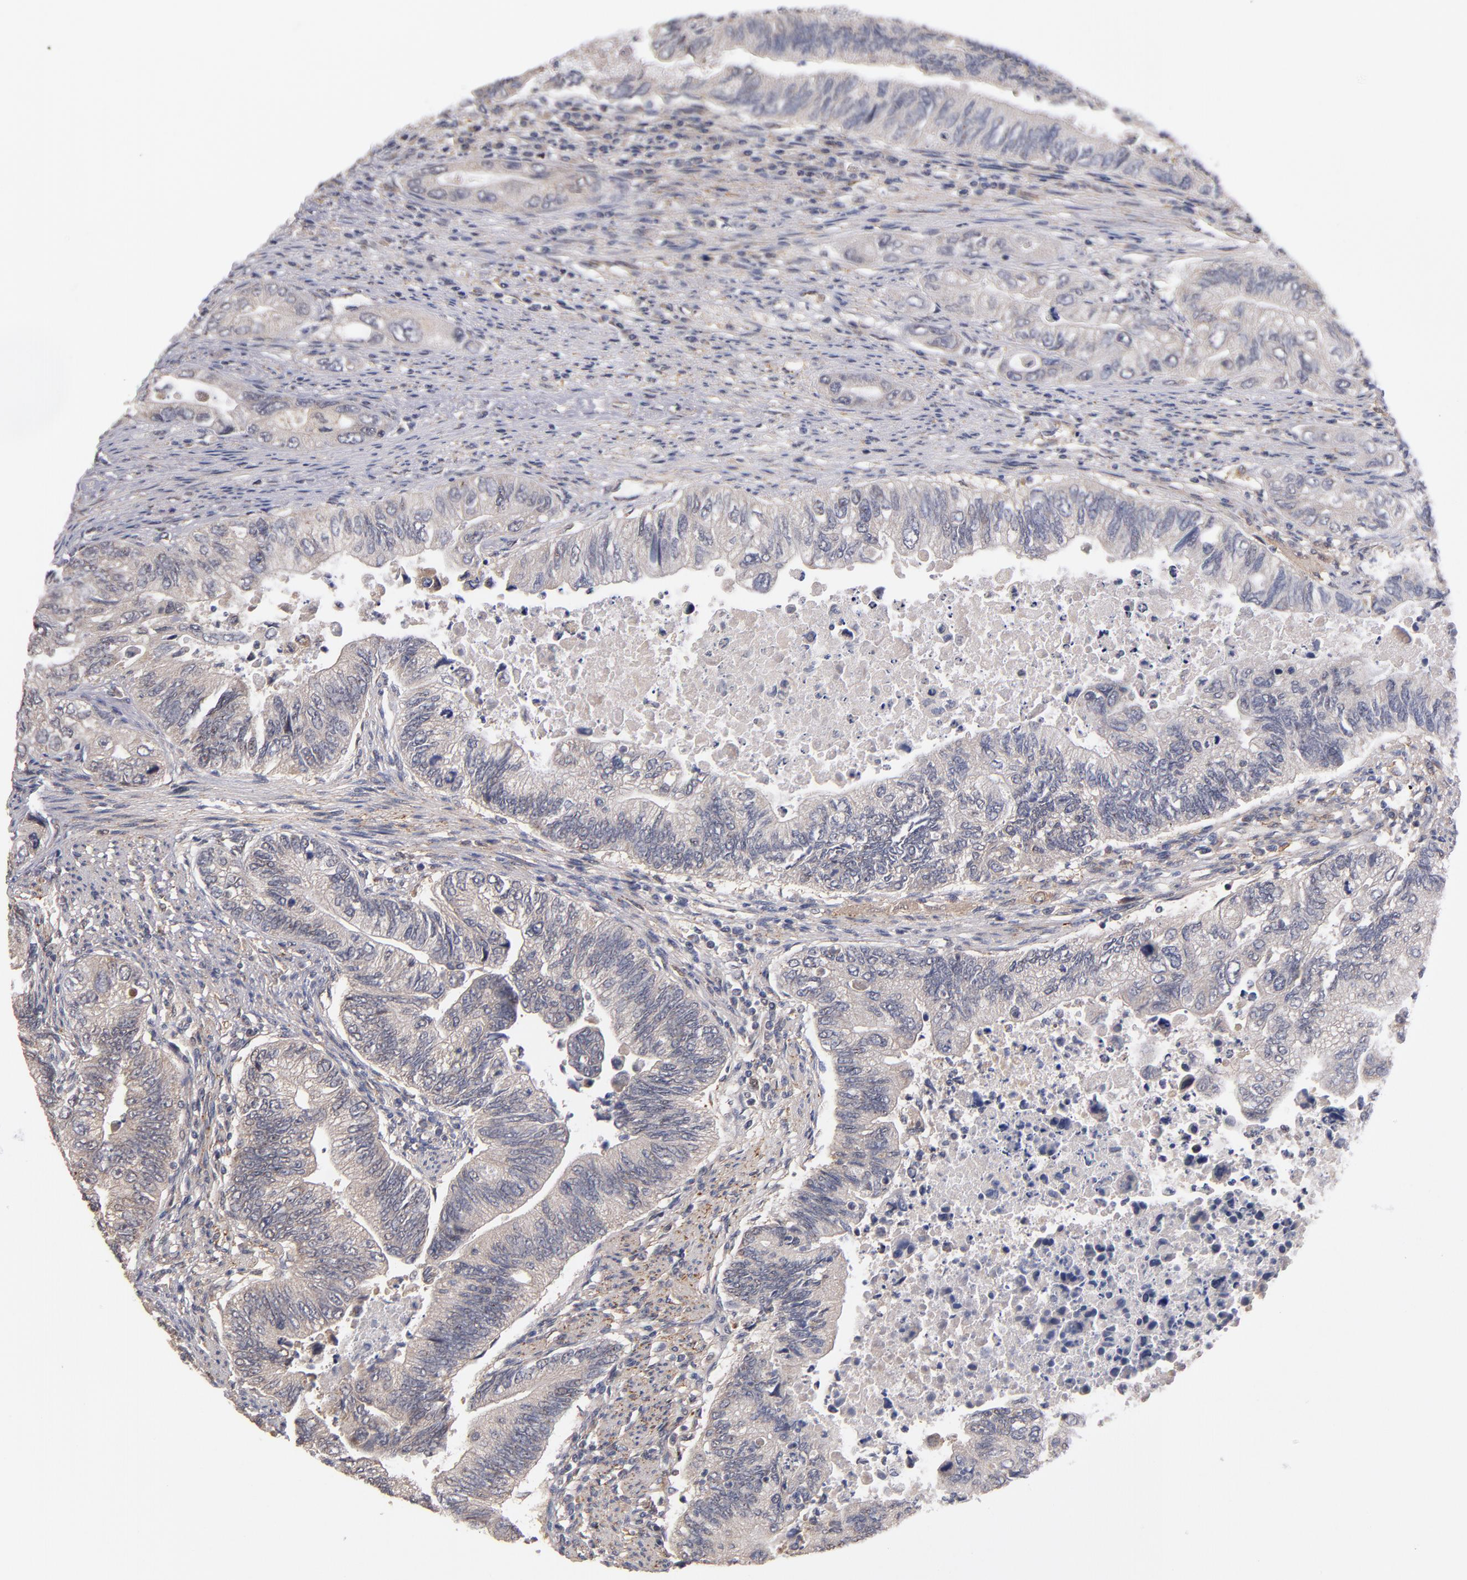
{"staining": {"intensity": "weak", "quantity": ">75%", "location": "cytoplasmic/membranous"}, "tissue": "colorectal cancer", "cell_type": "Tumor cells", "image_type": "cancer", "snomed": [{"axis": "morphology", "description": "Adenocarcinoma, NOS"}, {"axis": "topography", "description": "Colon"}], "caption": "Immunohistochemical staining of colorectal cancer reveals weak cytoplasmic/membranous protein positivity in about >75% of tumor cells. (Stains: DAB in brown, nuclei in blue, Microscopy: brightfield microscopy at high magnification).", "gene": "GMFG", "patient": {"sex": "female", "age": 11}}